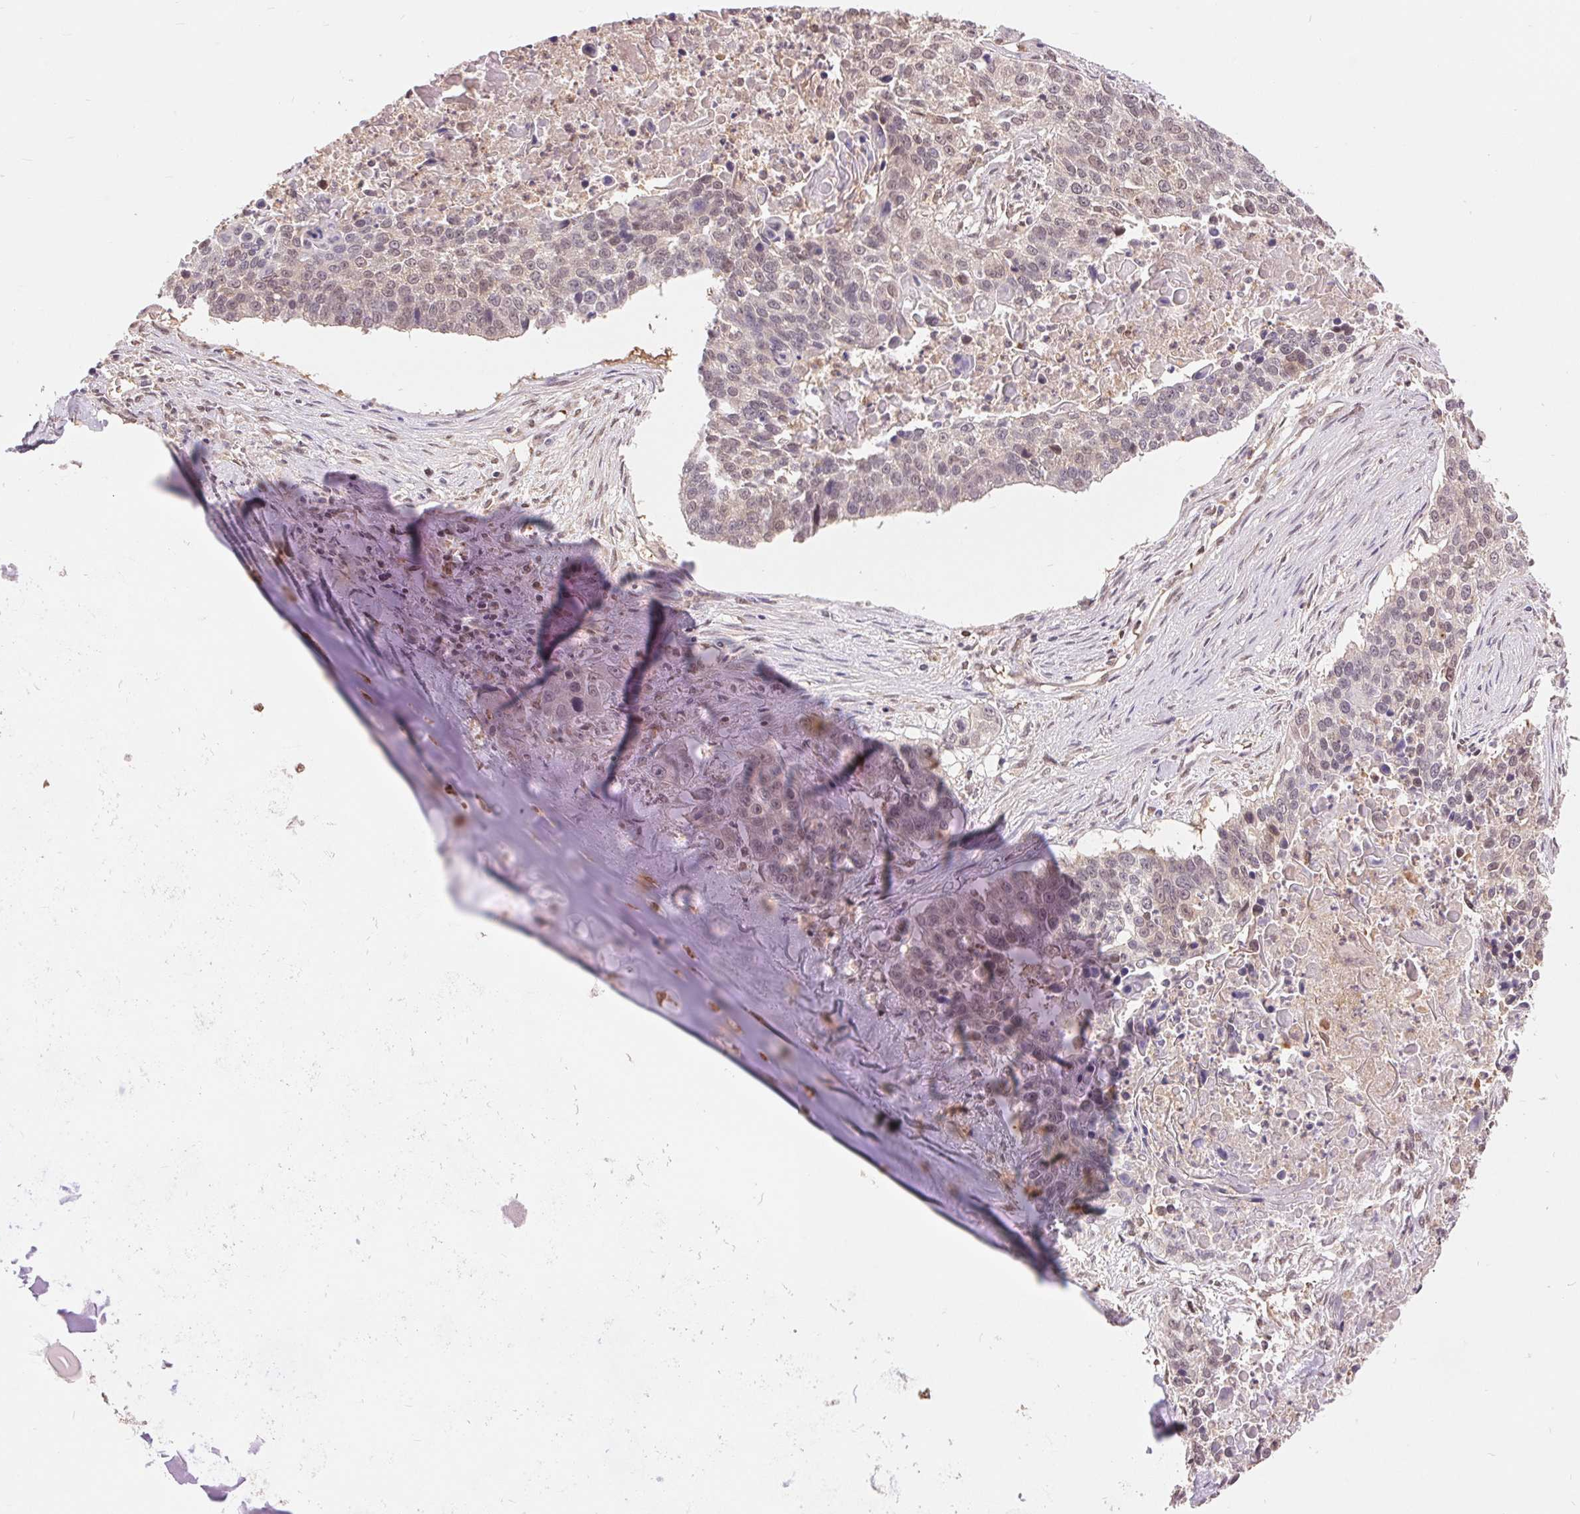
{"staining": {"intensity": "negative", "quantity": "none", "location": "none"}, "tissue": "lung cancer", "cell_type": "Tumor cells", "image_type": "cancer", "snomed": [{"axis": "morphology", "description": "Squamous cell carcinoma, NOS"}, {"axis": "morphology", "description": "Squamous cell carcinoma, metastatic, NOS"}, {"axis": "topography", "description": "Lung"}, {"axis": "topography", "description": "Pleura, NOS"}], "caption": "Lung cancer stained for a protein using IHC shows no expression tumor cells.", "gene": "TMEM273", "patient": {"sex": "male", "age": 72}}